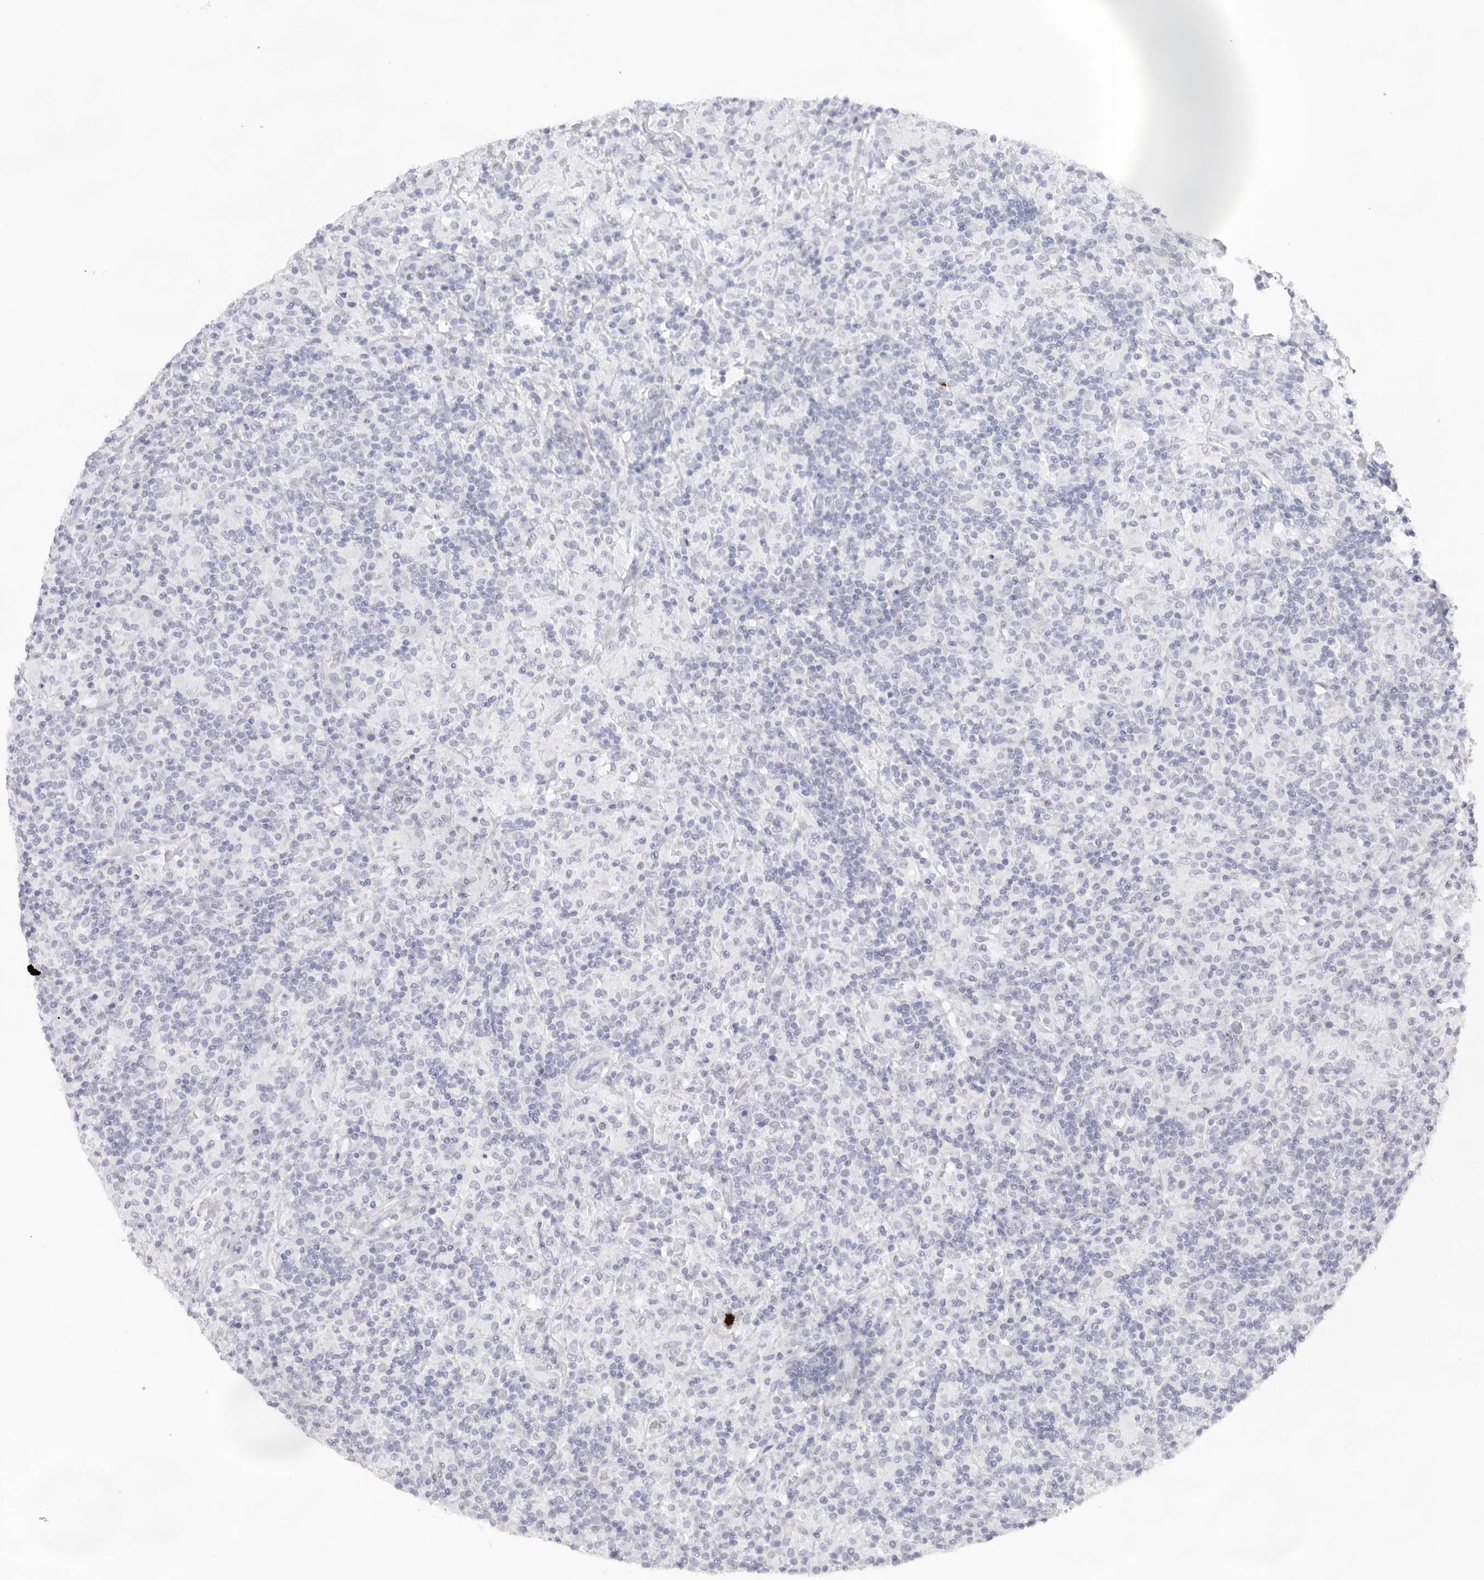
{"staining": {"intensity": "negative", "quantity": "none", "location": "none"}, "tissue": "lymphoma", "cell_type": "Tumor cells", "image_type": "cancer", "snomed": [{"axis": "morphology", "description": "Hodgkin's disease, NOS"}, {"axis": "topography", "description": "Lymph node"}], "caption": "High power microscopy photomicrograph of an immunohistochemistry micrograph of lymphoma, revealing no significant positivity in tumor cells.", "gene": "KLK12", "patient": {"sex": "male", "age": 70}}